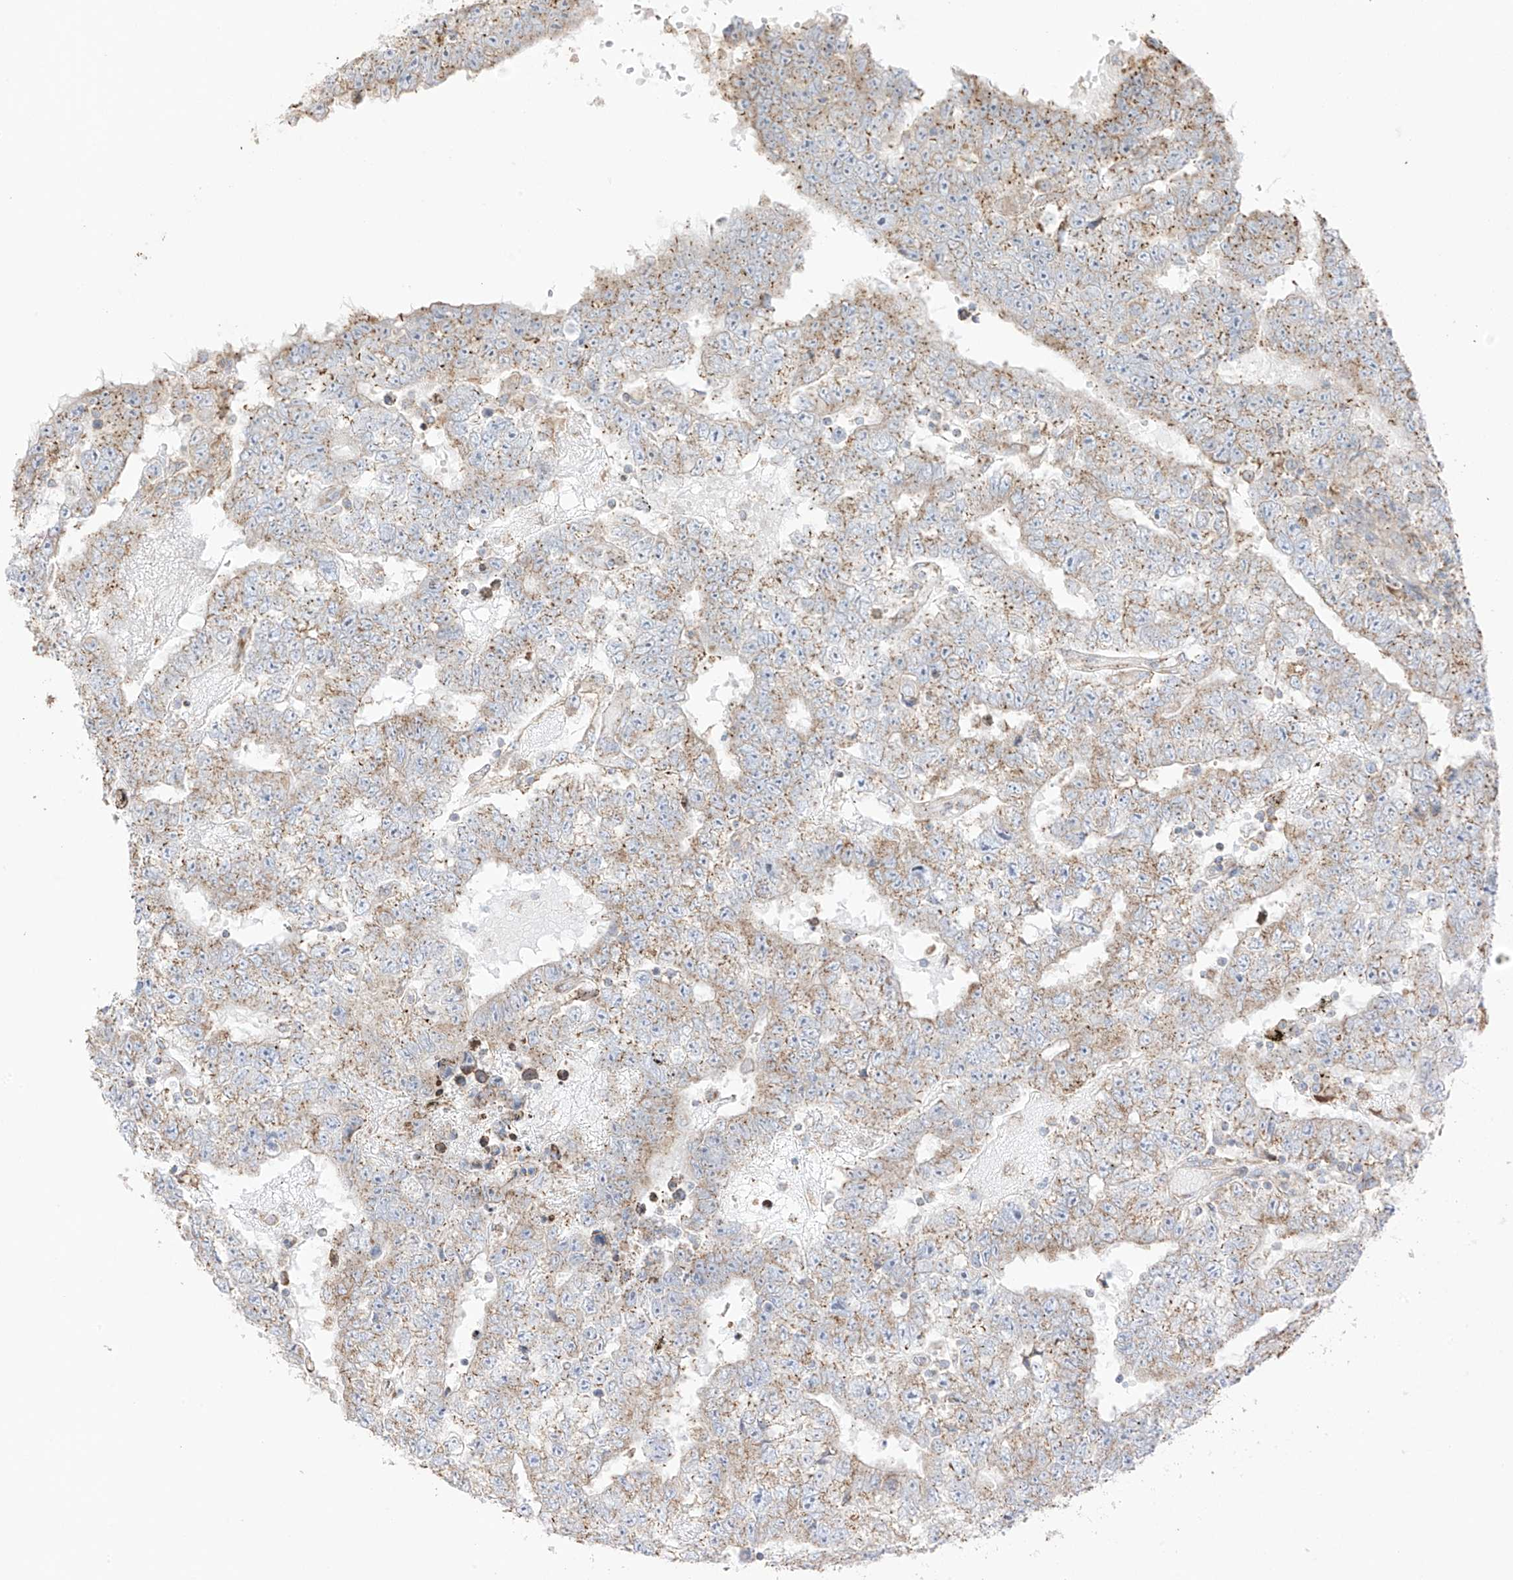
{"staining": {"intensity": "moderate", "quantity": ">75%", "location": "cytoplasmic/membranous"}, "tissue": "testis cancer", "cell_type": "Tumor cells", "image_type": "cancer", "snomed": [{"axis": "morphology", "description": "Carcinoma, Embryonal, NOS"}, {"axis": "topography", "description": "Testis"}], "caption": "Tumor cells demonstrate moderate cytoplasmic/membranous expression in about >75% of cells in testis cancer (embryonal carcinoma).", "gene": "XKR3", "patient": {"sex": "male", "age": 25}}